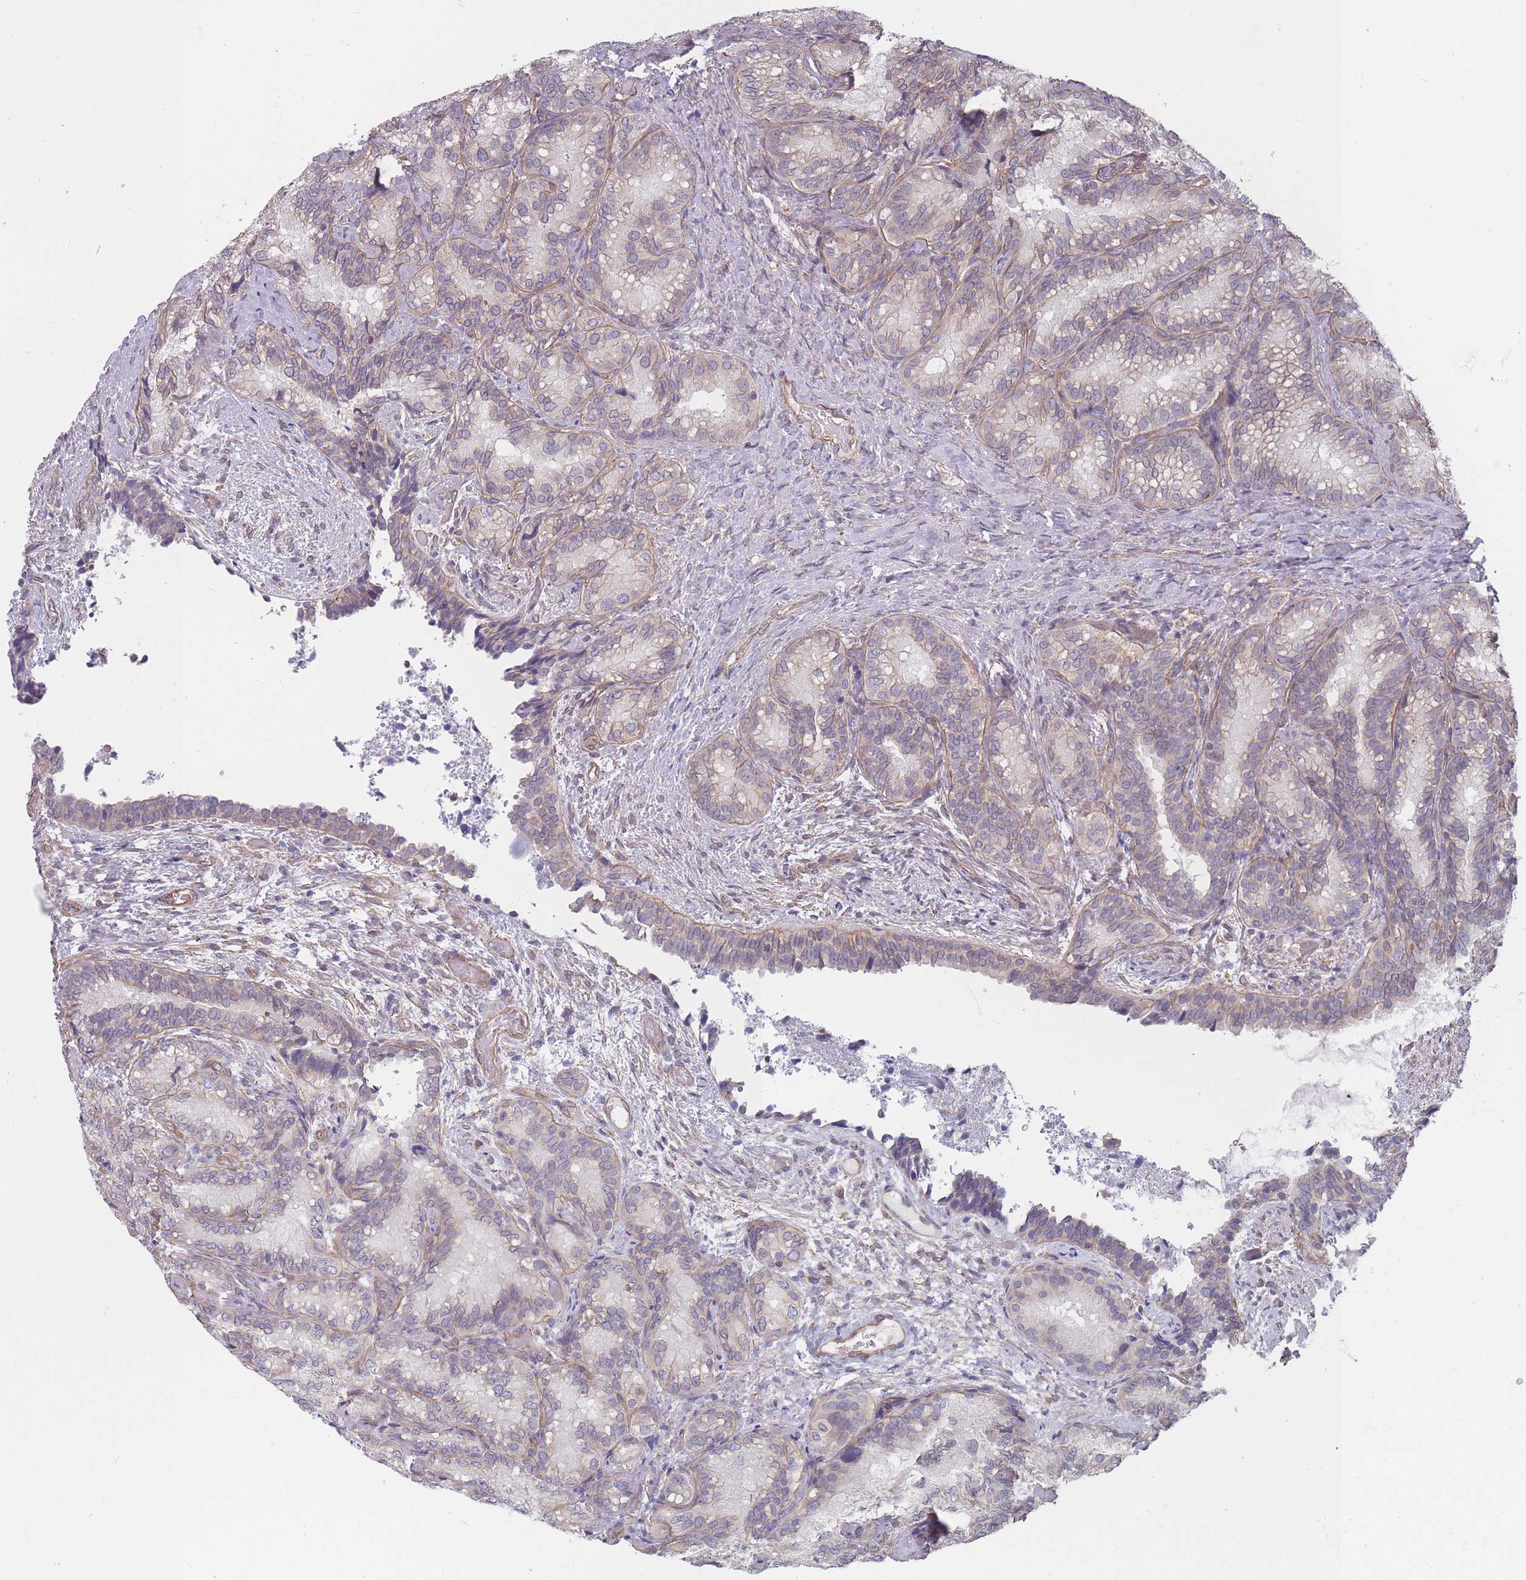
{"staining": {"intensity": "weak", "quantity": "25%-75%", "location": "cytoplasmic/membranous"}, "tissue": "seminal vesicle", "cell_type": "Glandular cells", "image_type": "normal", "snomed": [{"axis": "morphology", "description": "Normal tissue, NOS"}, {"axis": "topography", "description": "Seminal veicle"}], "caption": "Glandular cells show low levels of weak cytoplasmic/membranous staining in about 25%-75% of cells in benign human seminal vesicle.", "gene": "SLC1A6", "patient": {"sex": "male", "age": 58}}